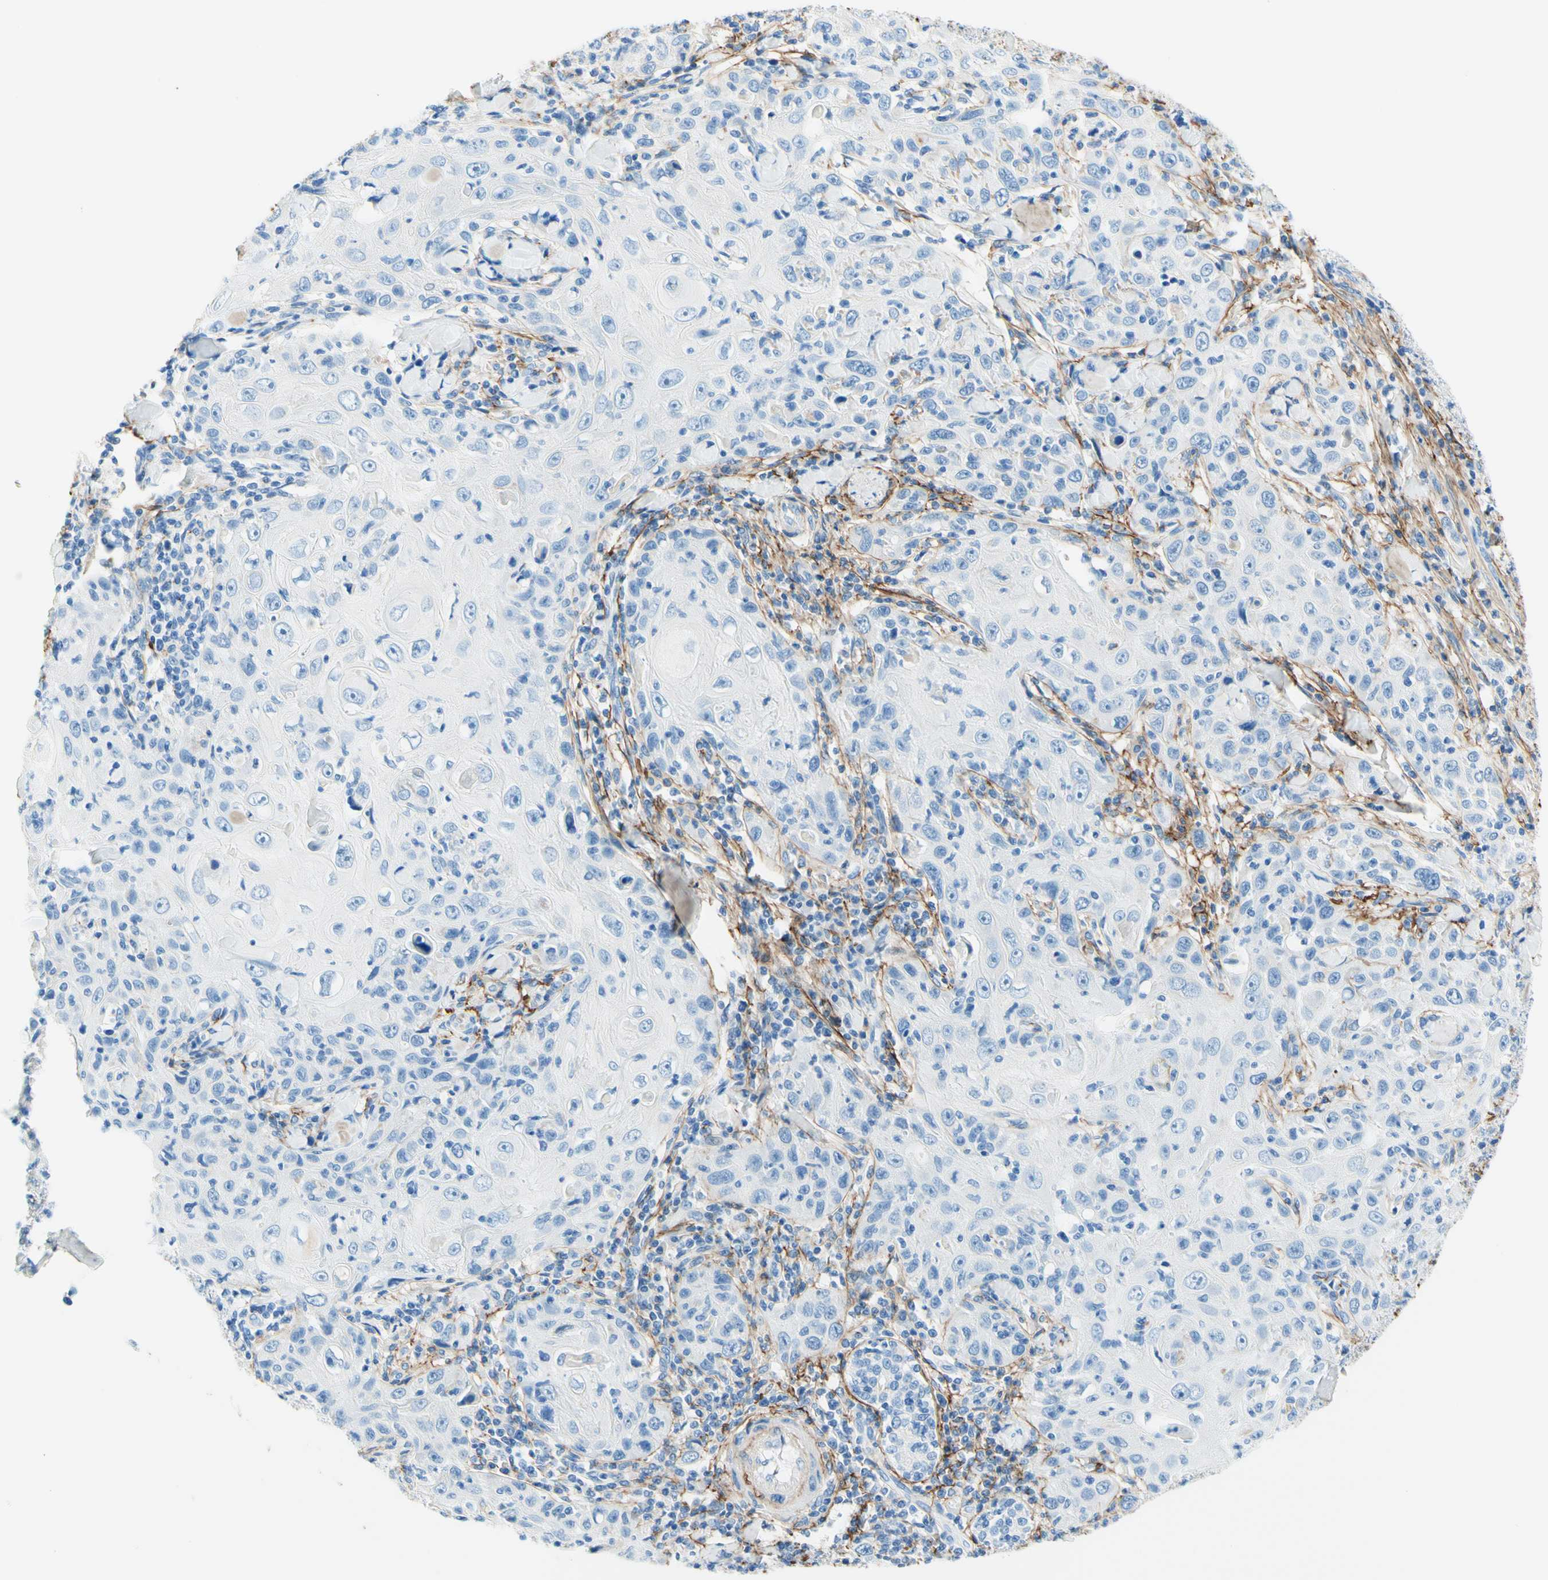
{"staining": {"intensity": "negative", "quantity": "none", "location": "none"}, "tissue": "skin cancer", "cell_type": "Tumor cells", "image_type": "cancer", "snomed": [{"axis": "morphology", "description": "Squamous cell carcinoma, NOS"}, {"axis": "topography", "description": "Skin"}], "caption": "Tumor cells show no significant protein positivity in squamous cell carcinoma (skin).", "gene": "MFAP5", "patient": {"sex": "female", "age": 88}}